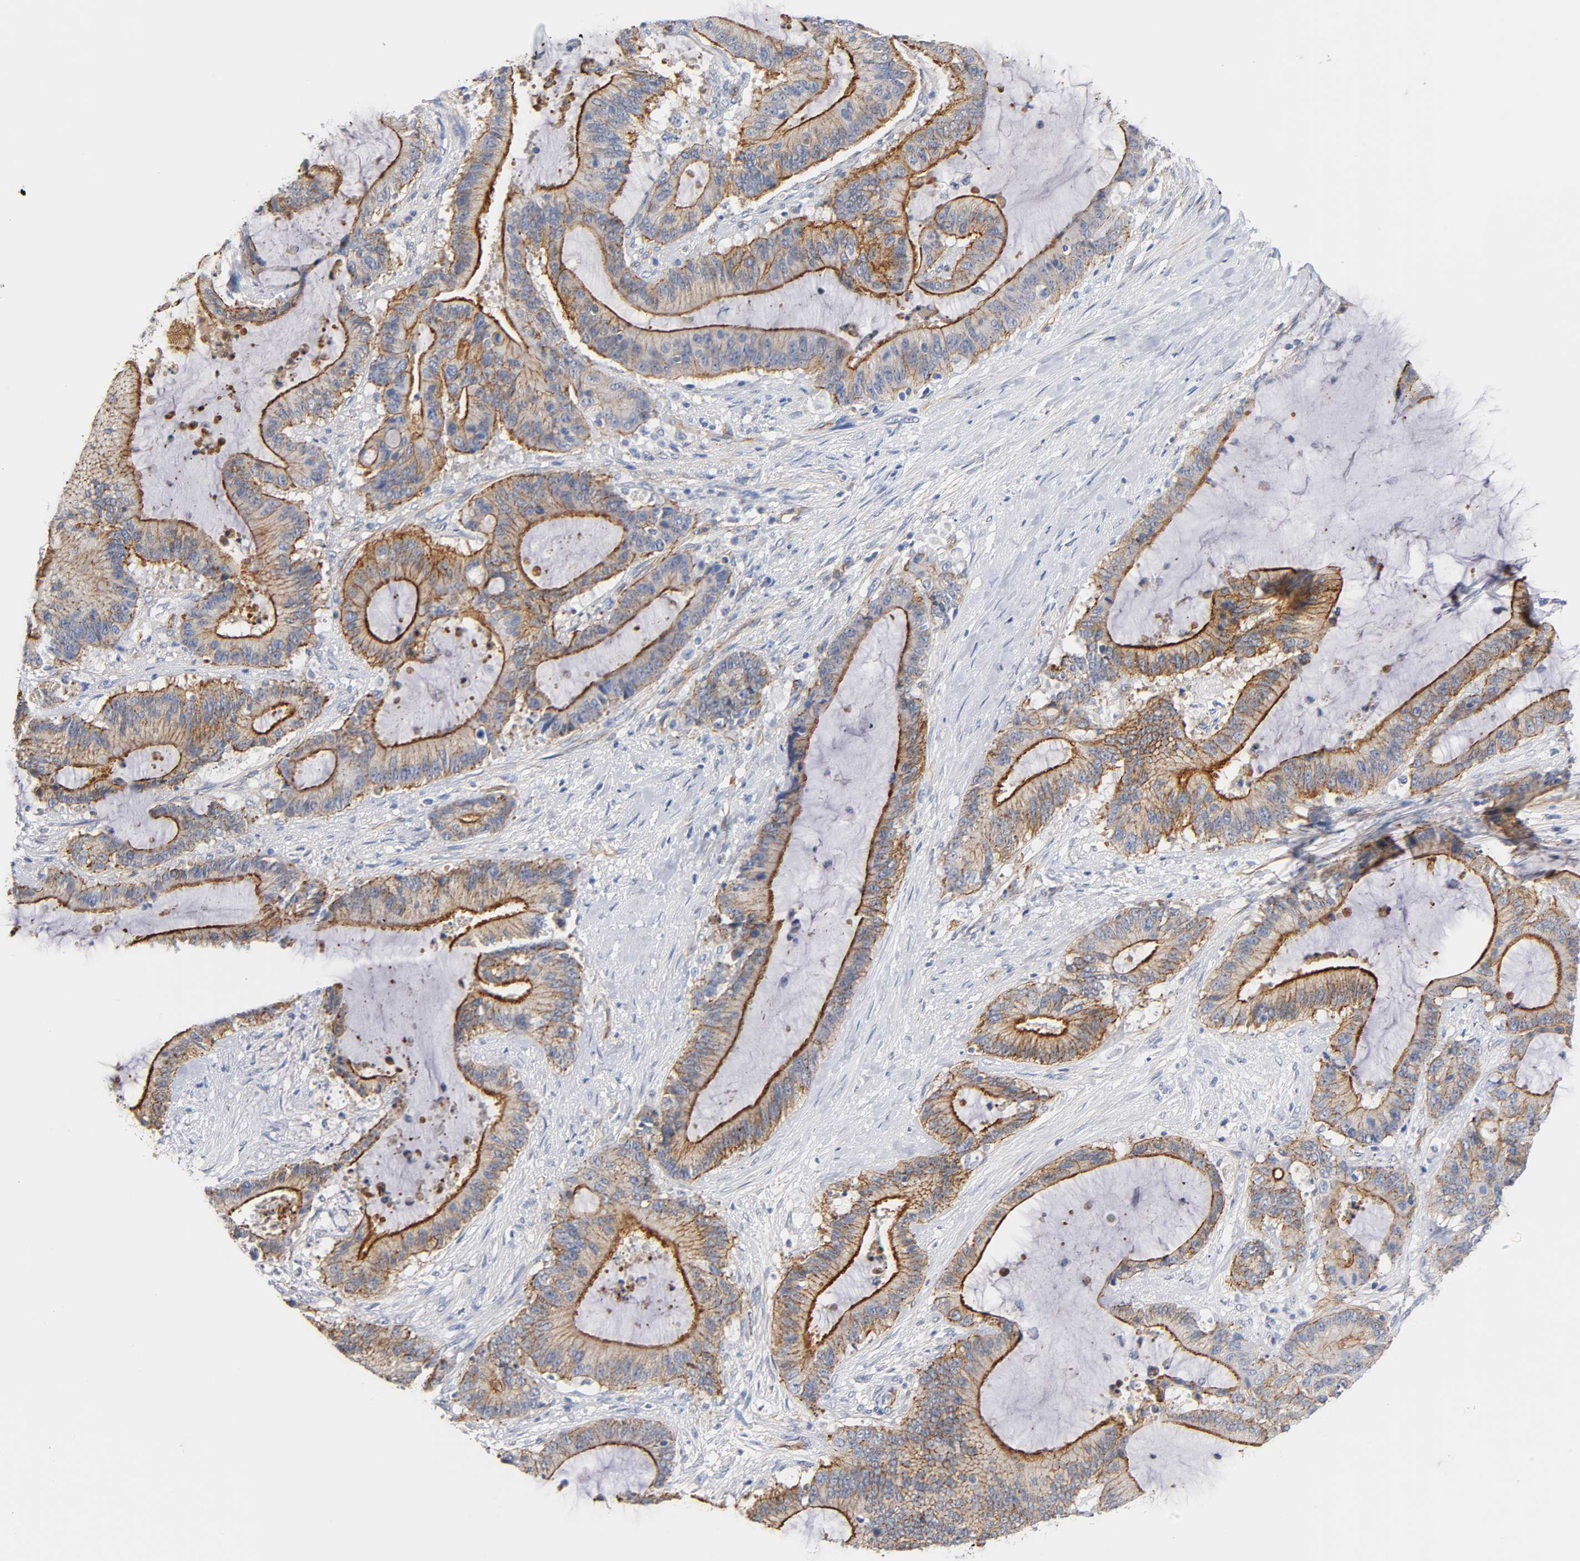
{"staining": {"intensity": "strong", "quantity": ">75%", "location": "cytoplasmic/membranous"}, "tissue": "liver cancer", "cell_type": "Tumor cells", "image_type": "cancer", "snomed": [{"axis": "morphology", "description": "Cholangiocarcinoma"}, {"axis": "topography", "description": "Liver"}], "caption": "The photomicrograph displays immunohistochemical staining of cholangiocarcinoma (liver). There is strong cytoplasmic/membranous staining is seen in about >75% of tumor cells.", "gene": "SPTAN1", "patient": {"sex": "female", "age": 73}}